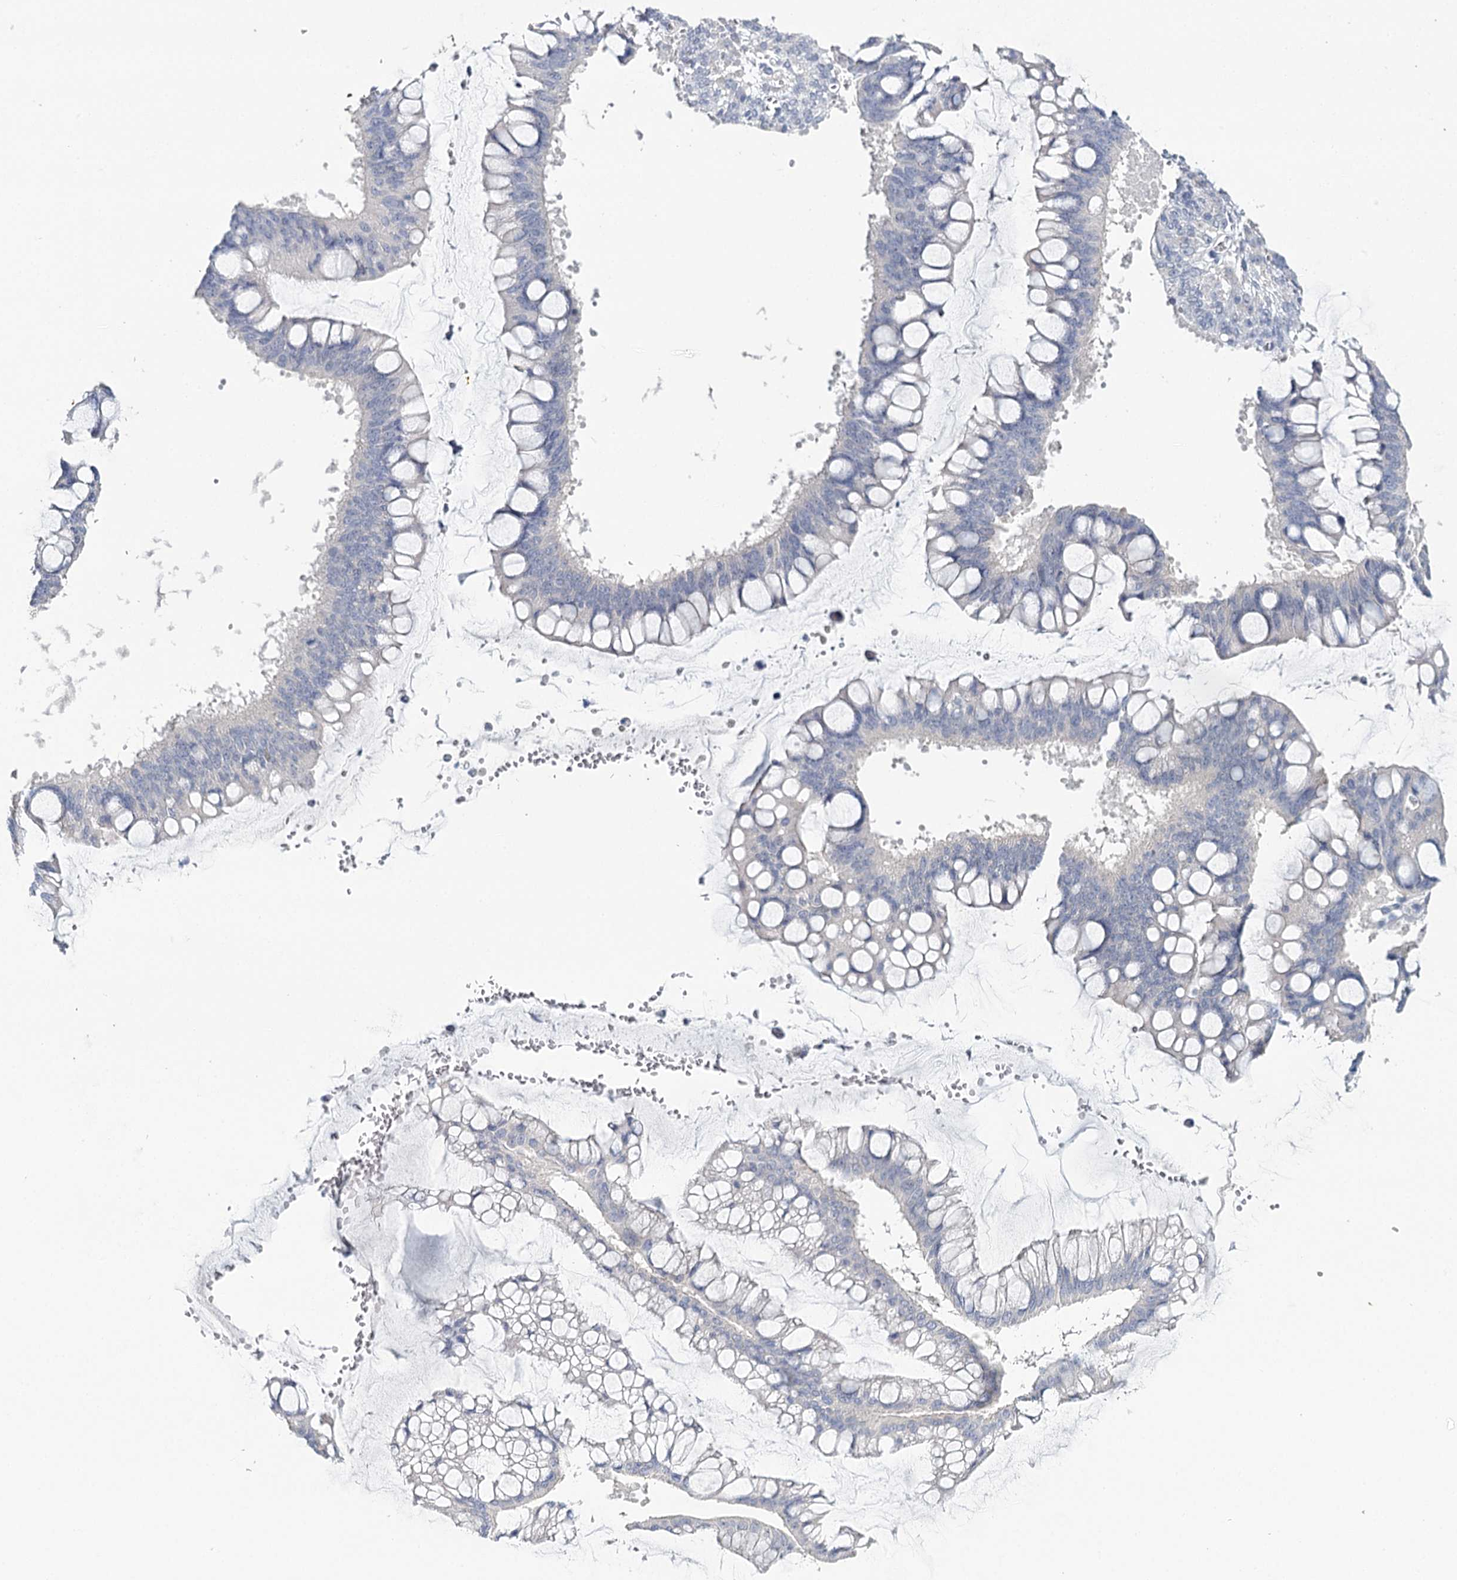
{"staining": {"intensity": "negative", "quantity": "none", "location": "none"}, "tissue": "ovarian cancer", "cell_type": "Tumor cells", "image_type": "cancer", "snomed": [{"axis": "morphology", "description": "Cystadenocarcinoma, mucinous, NOS"}, {"axis": "topography", "description": "Ovary"}], "caption": "Mucinous cystadenocarcinoma (ovarian) was stained to show a protein in brown. There is no significant staining in tumor cells.", "gene": "TP53", "patient": {"sex": "female", "age": 73}}